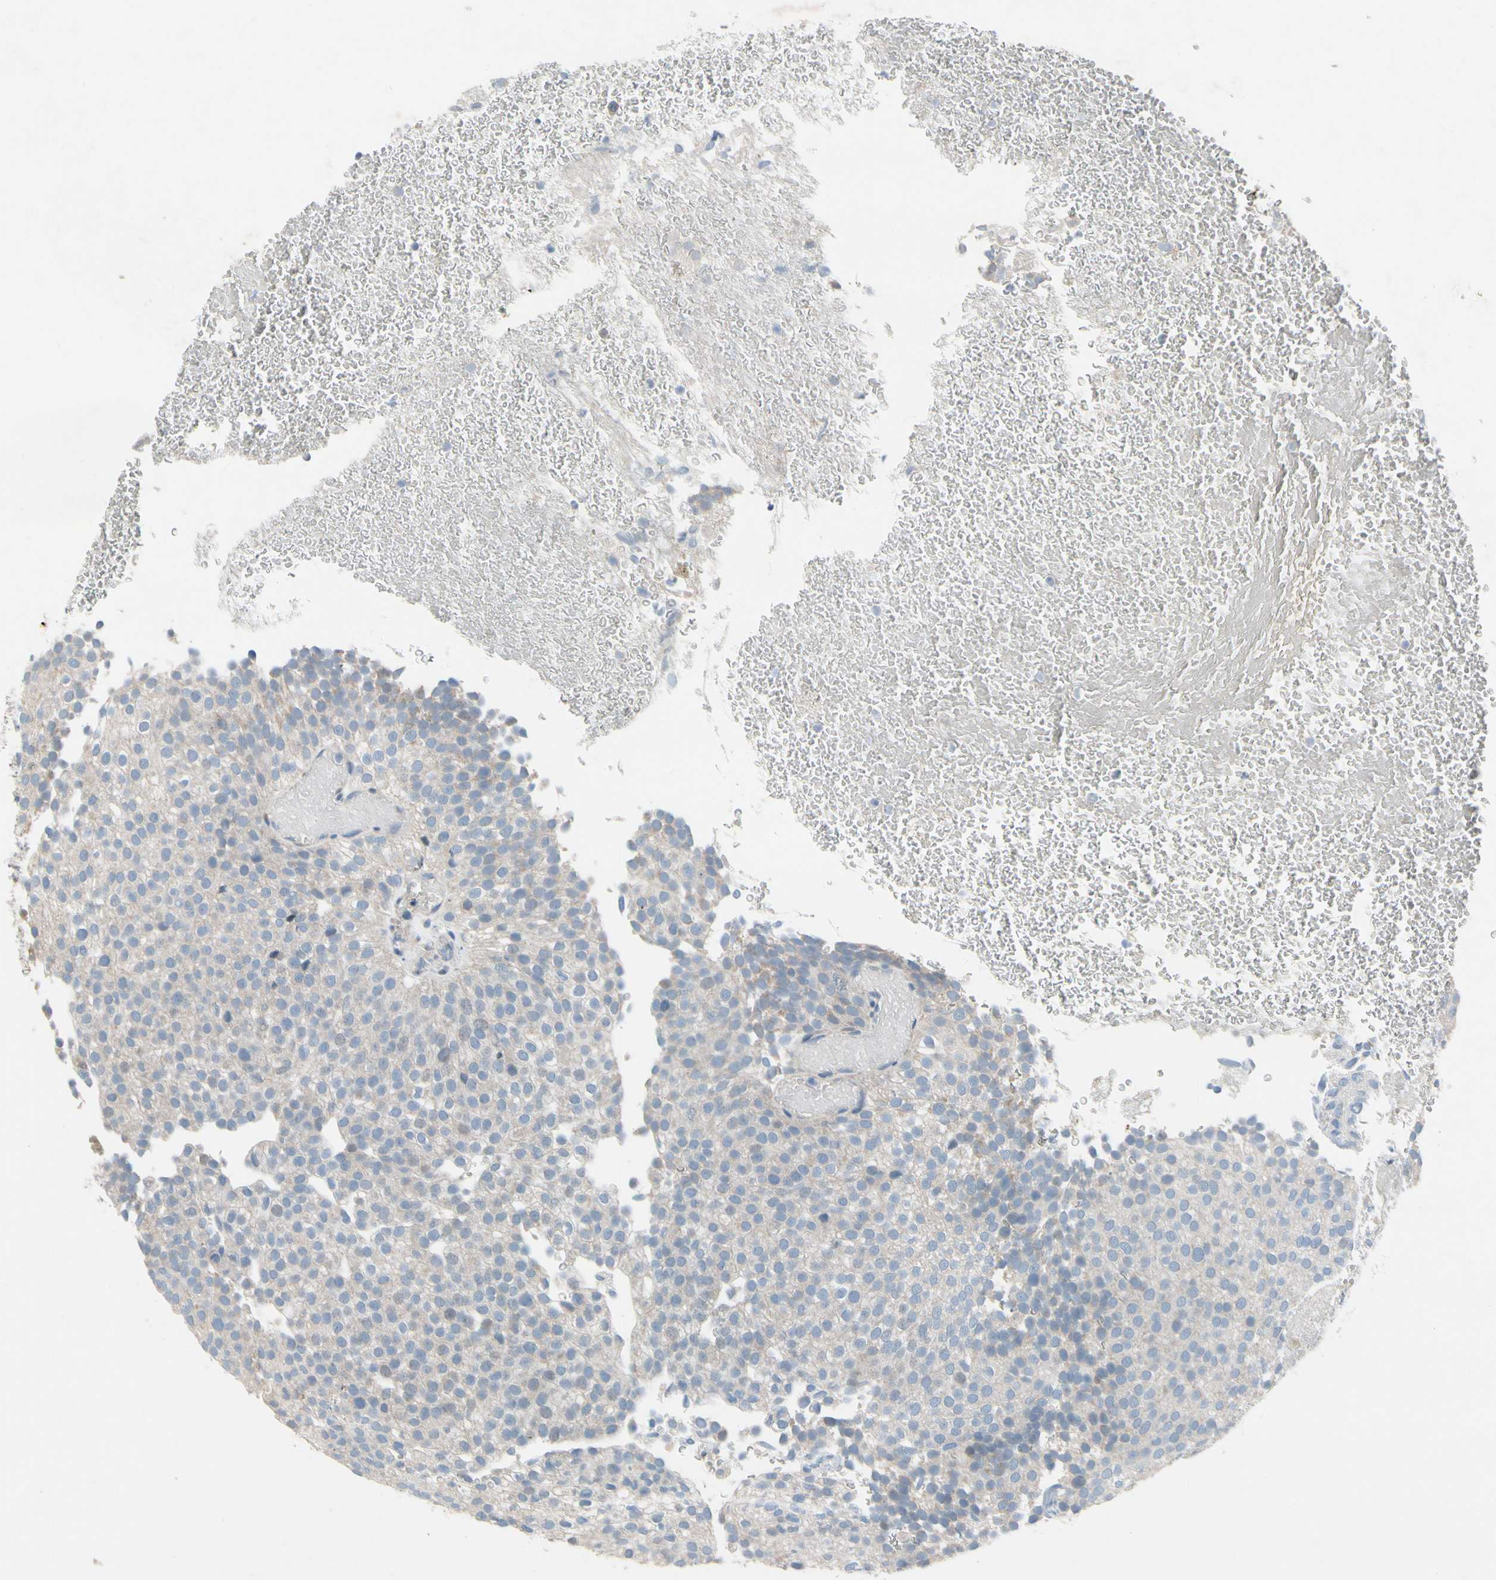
{"staining": {"intensity": "negative", "quantity": "none", "location": "none"}, "tissue": "urothelial cancer", "cell_type": "Tumor cells", "image_type": "cancer", "snomed": [{"axis": "morphology", "description": "Urothelial carcinoma, Low grade"}, {"axis": "topography", "description": "Urinary bladder"}], "caption": "Urothelial cancer was stained to show a protein in brown. There is no significant expression in tumor cells. Nuclei are stained in blue.", "gene": "SLC27A6", "patient": {"sex": "male", "age": 78}}